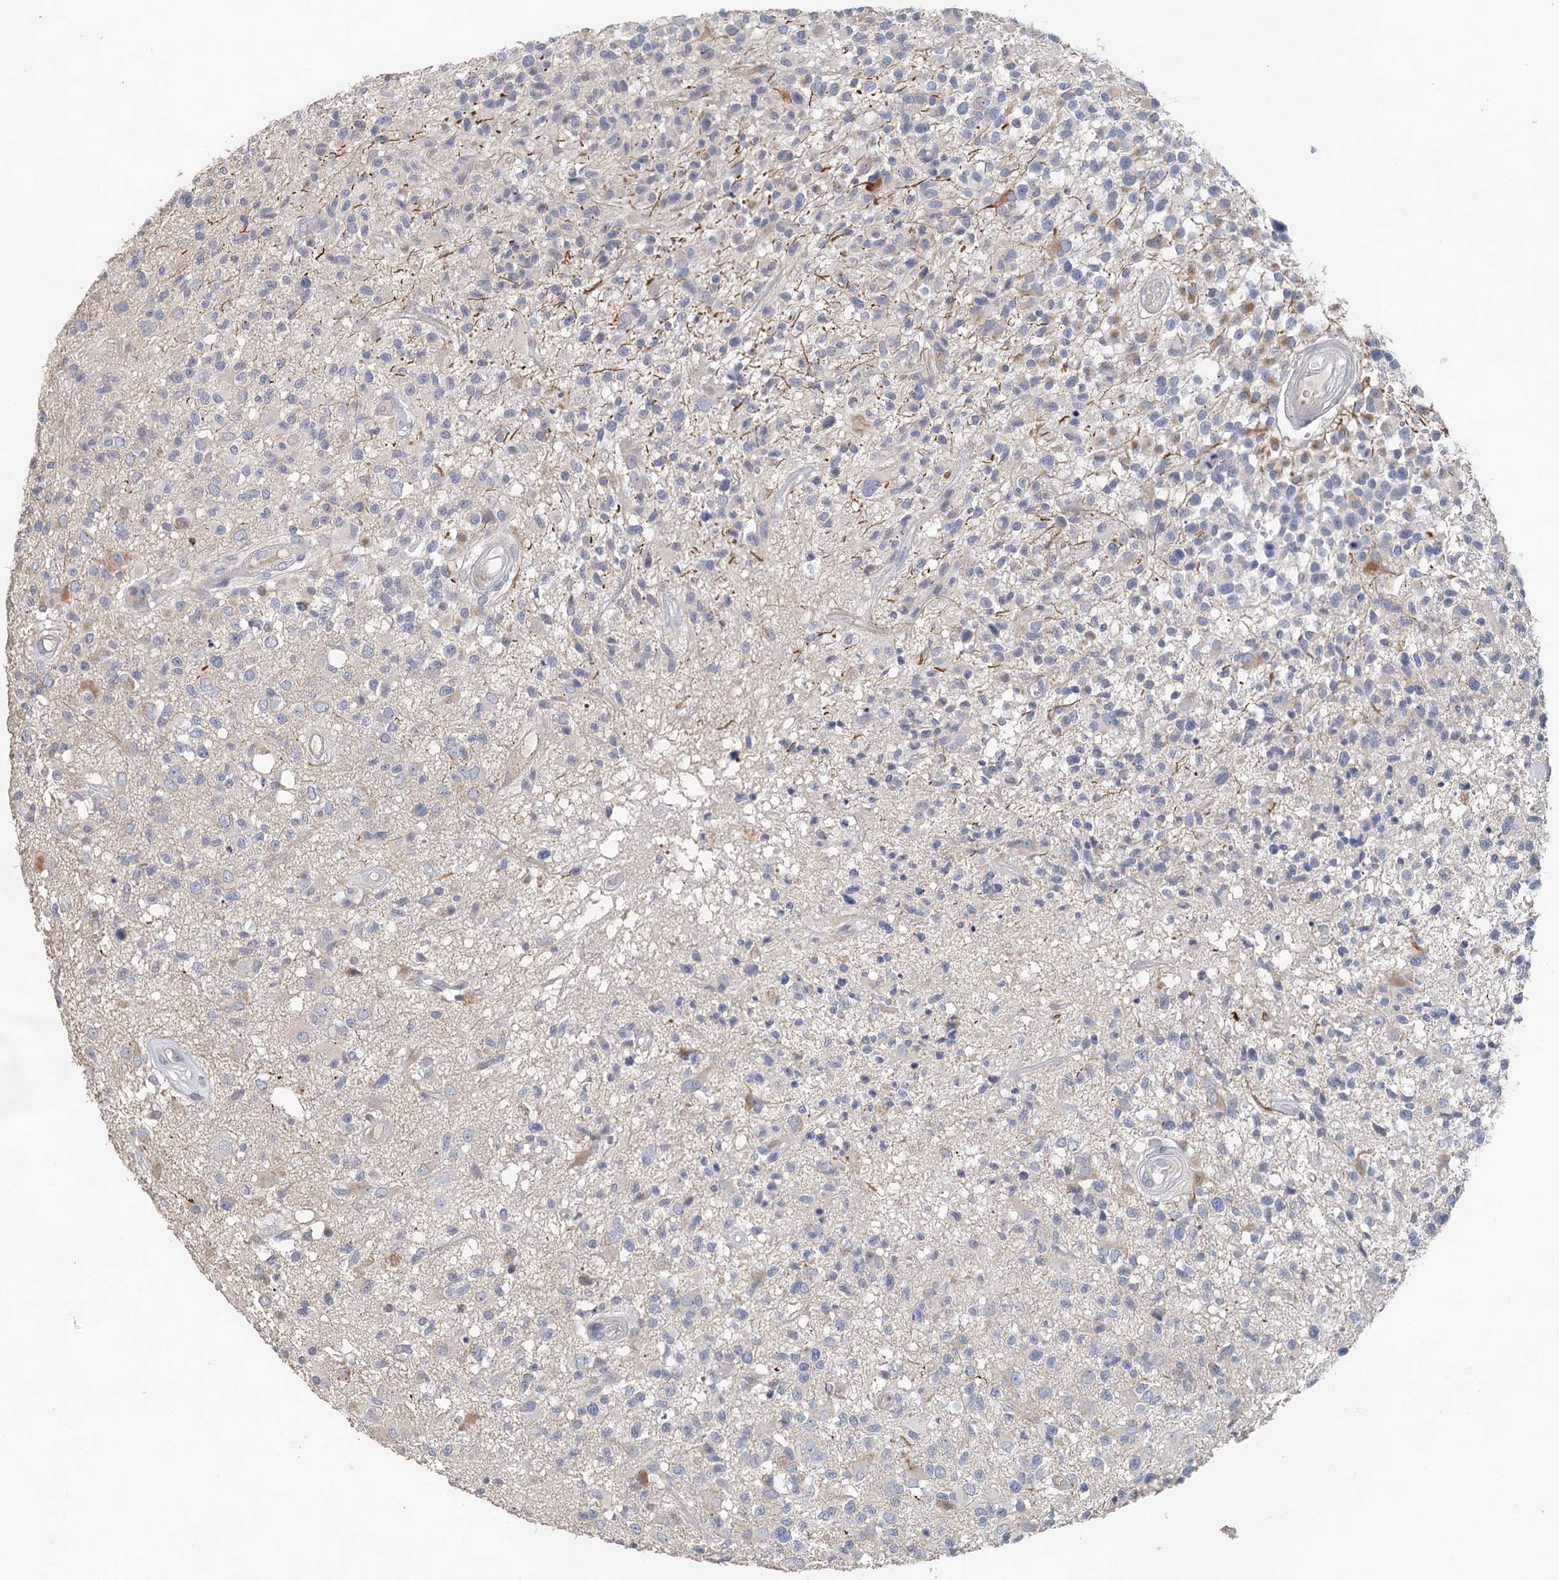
{"staining": {"intensity": "negative", "quantity": "none", "location": "none"}, "tissue": "glioma", "cell_type": "Tumor cells", "image_type": "cancer", "snomed": [{"axis": "morphology", "description": "Glioma, malignant, High grade"}, {"axis": "morphology", "description": "Glioblastoma, NOS"}, {"axis": "topography", "description": "Brain"}], "caption": "Glioma stained for a protein using immunohistochemistry reveals no positivity tumor cells.", "gene": "MYL6B", "patient": {"sex": "male", "age": 60}}